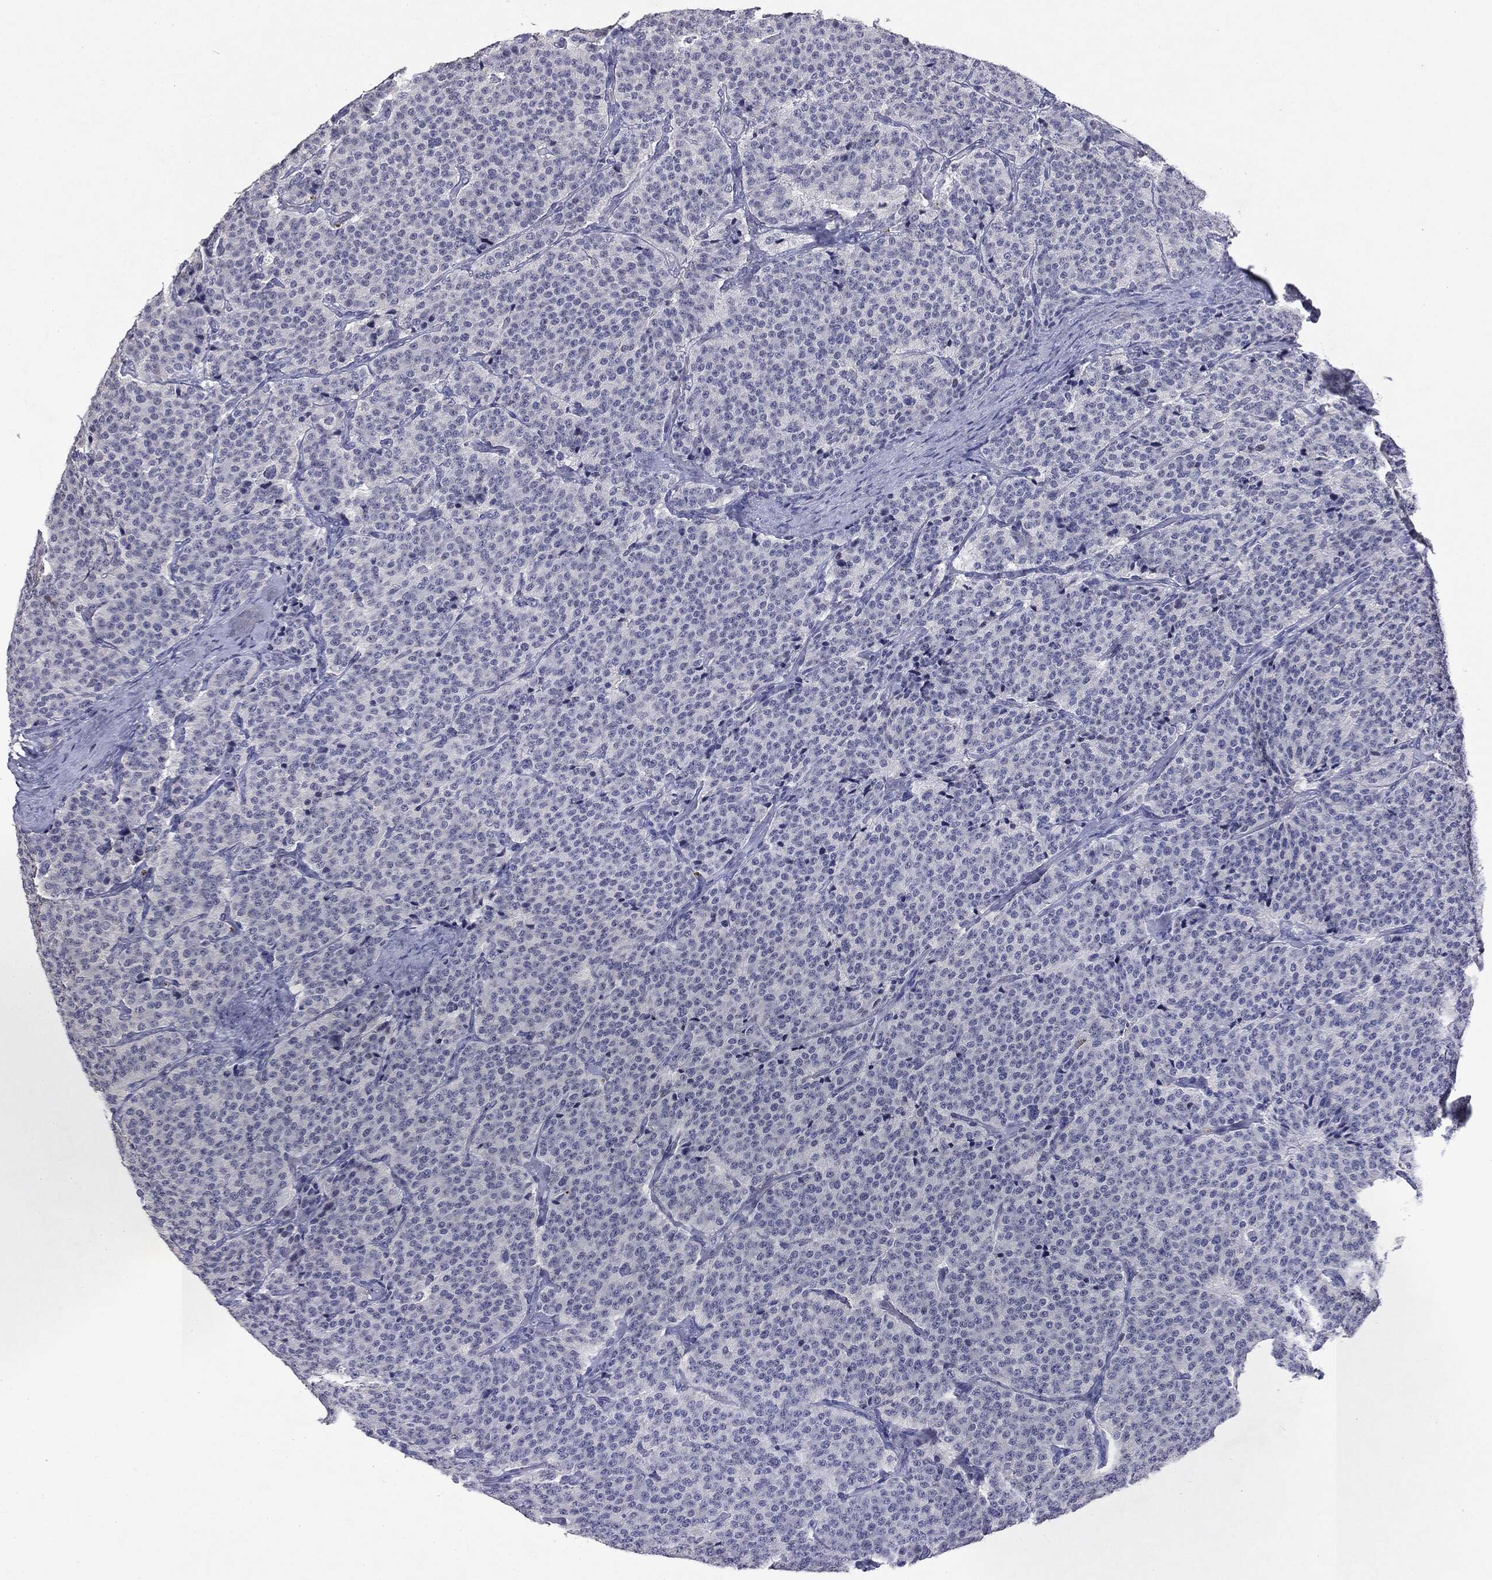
{"staining": {"intensity": "negative", "quantity": "none", "location": "none"}, "tissue": "carcinoid", "cell_type": "Tumor cells", "image_type": "cancer", "snomed": [{"axis": "morphology", "description": "Carcinoid, malignant, NOS"}, {"axis": "topography", "description": "Small intestine"}], "caption": "There is no significant staining in tumor cells of malignant carcinoid. (DAB immunohistochemistry visualized using brightfield microscopy, high magnification).", "gene": "KIF2C", "patient": {"sex": "female", "age": 58}}